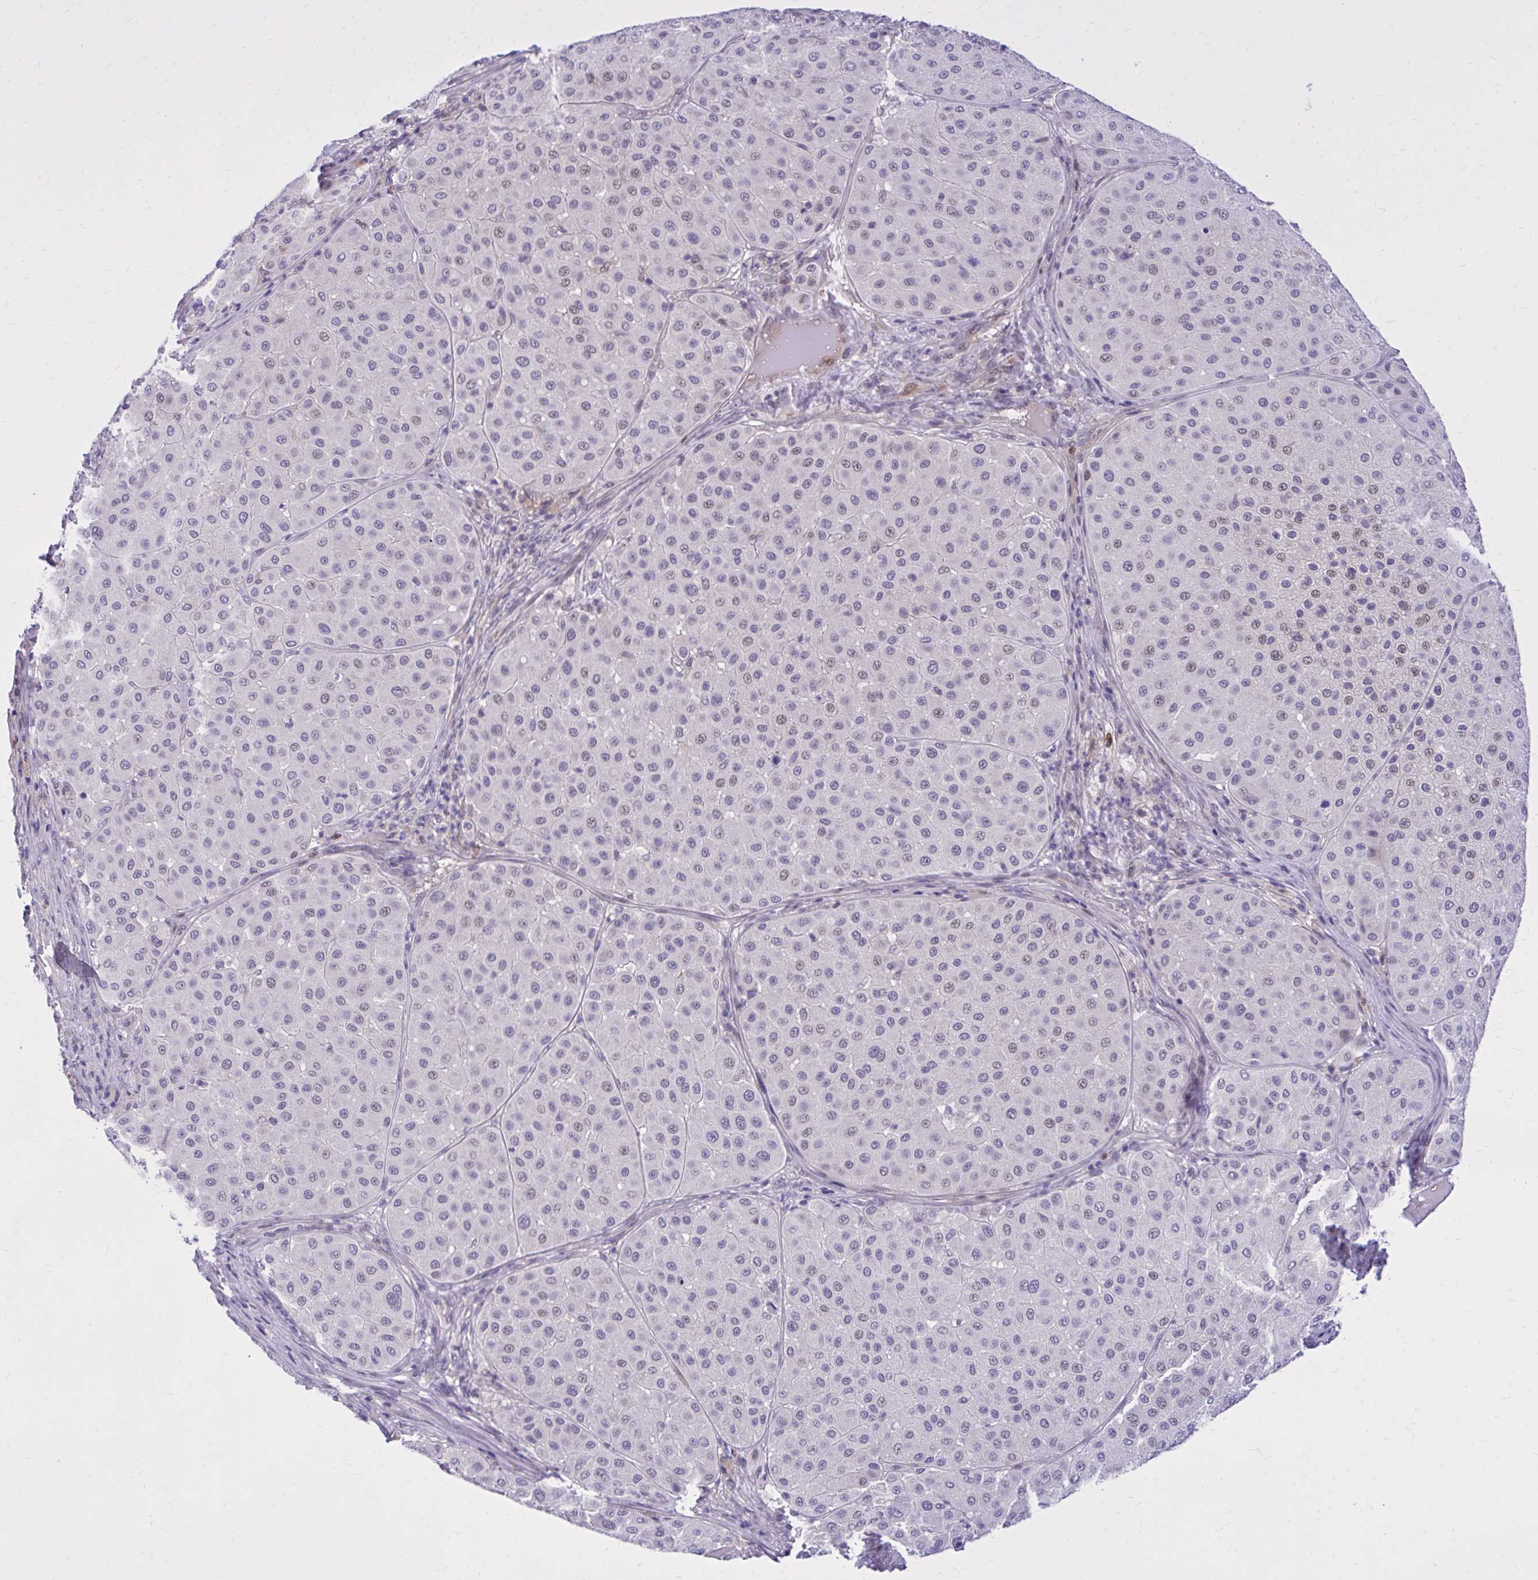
{"staining": {"intensity": "moderate", "quantity": "<25%", "location": "nuclear"}, "tissue": "melanoma", "cell_type": "Tumor cells", "image_type": "cancer", "snomed": [{"axis": "morphology", "description": "Malignant melanoma, Metastatic site"}, {"axis": "topography", "description": "Smooth muscle"}], "caption": "Protein staining by IHC exhibits moderate nuclear positivity in approximately <25% of tumor cells in melanoma.", "gene": "ZBTB25", "patient": {"sex": "male", "age": 41}}